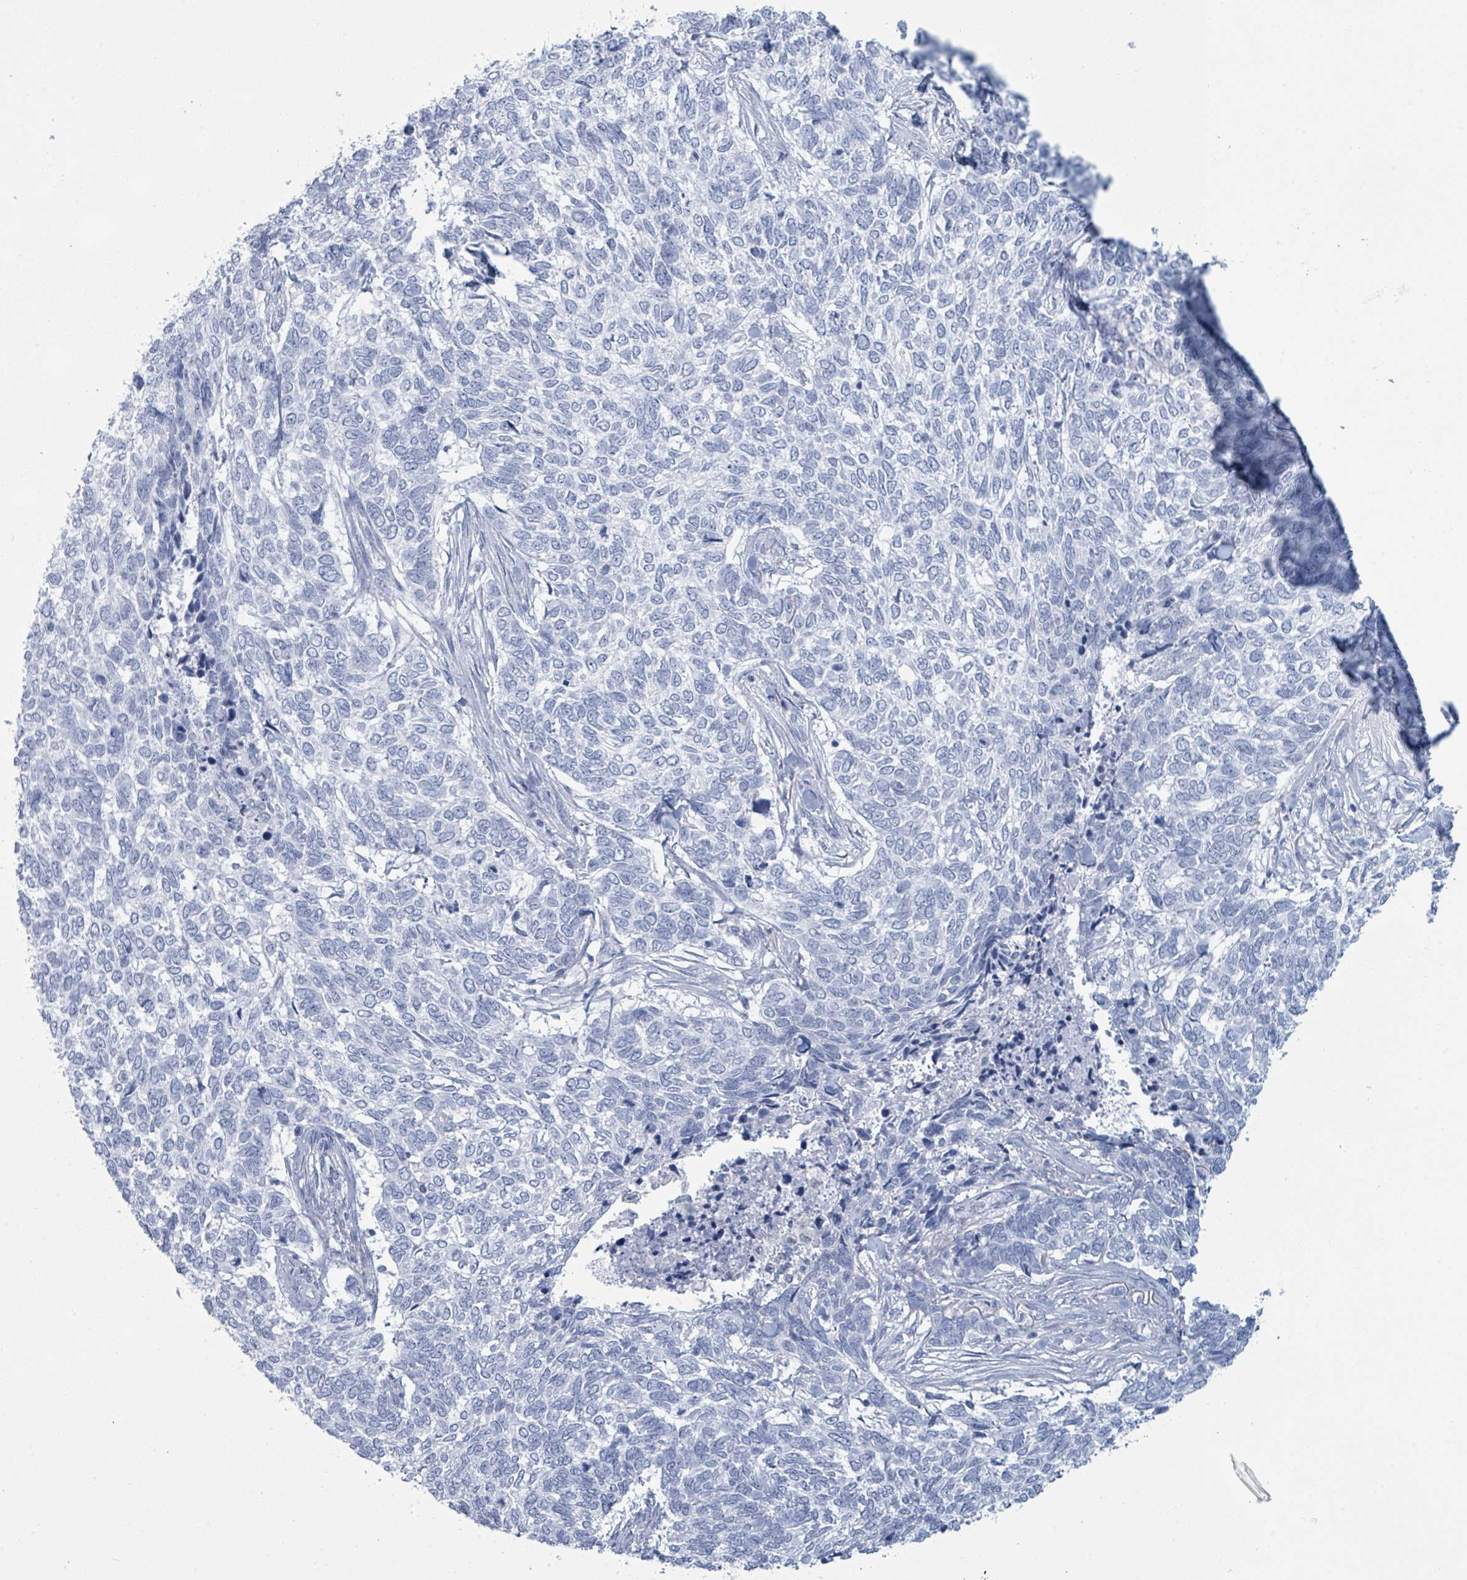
{"staining": {"intensity": "negative", "quantity": "none", "location": "none"}, "tissue": "skin cancer", "cell_type": "Tumor cells", "image_type": "cancer", "snomed": [{"axis": "morphology", "description": "Basal cell carcinoma"}, {"axis": "topography", "description": "Skin"}], "caption": "Image shows no significant protein expression in tumor cells of skin basal cell carcinoma.", "gene": "PGA3", "patient": {"sex": "female", "age": 65}}